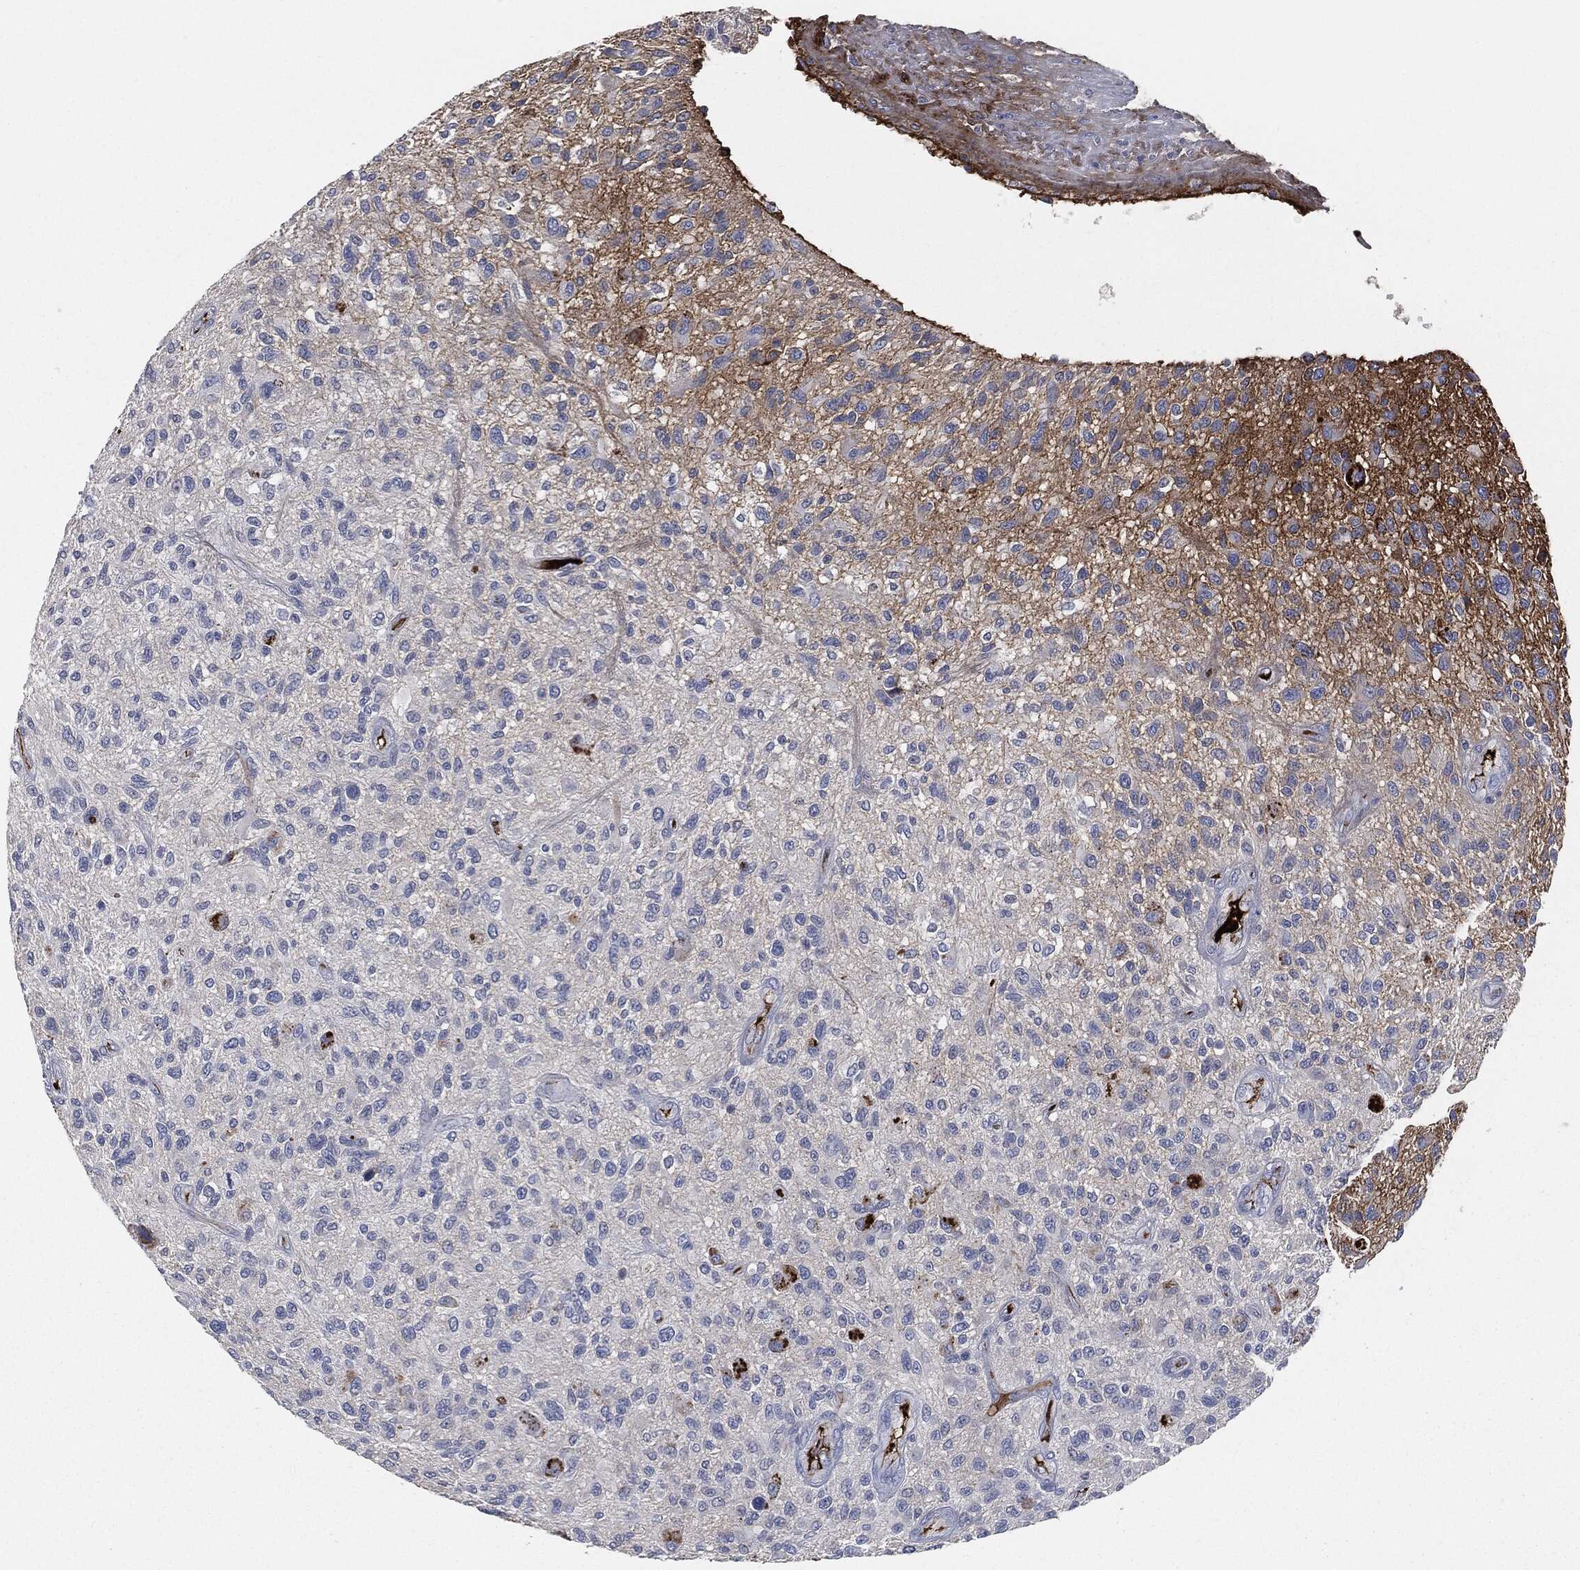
{"staining": {"intensity": "negative", "quantity": "none", "location": "none"}, "tissue": "glioma", "cell_type": "Tumor cells", "image_type": "cancer", "snomed": [{"axis": "morphology", "description": "Glioma, malignant, High grade"}, {"axis": "topography", "description": "Brain"}], "caption": "This is an IHC image of human glioma. There is no expression in tumor cells.", "gene": "APOB", "patient": {"sex": "male", "age": 47}}